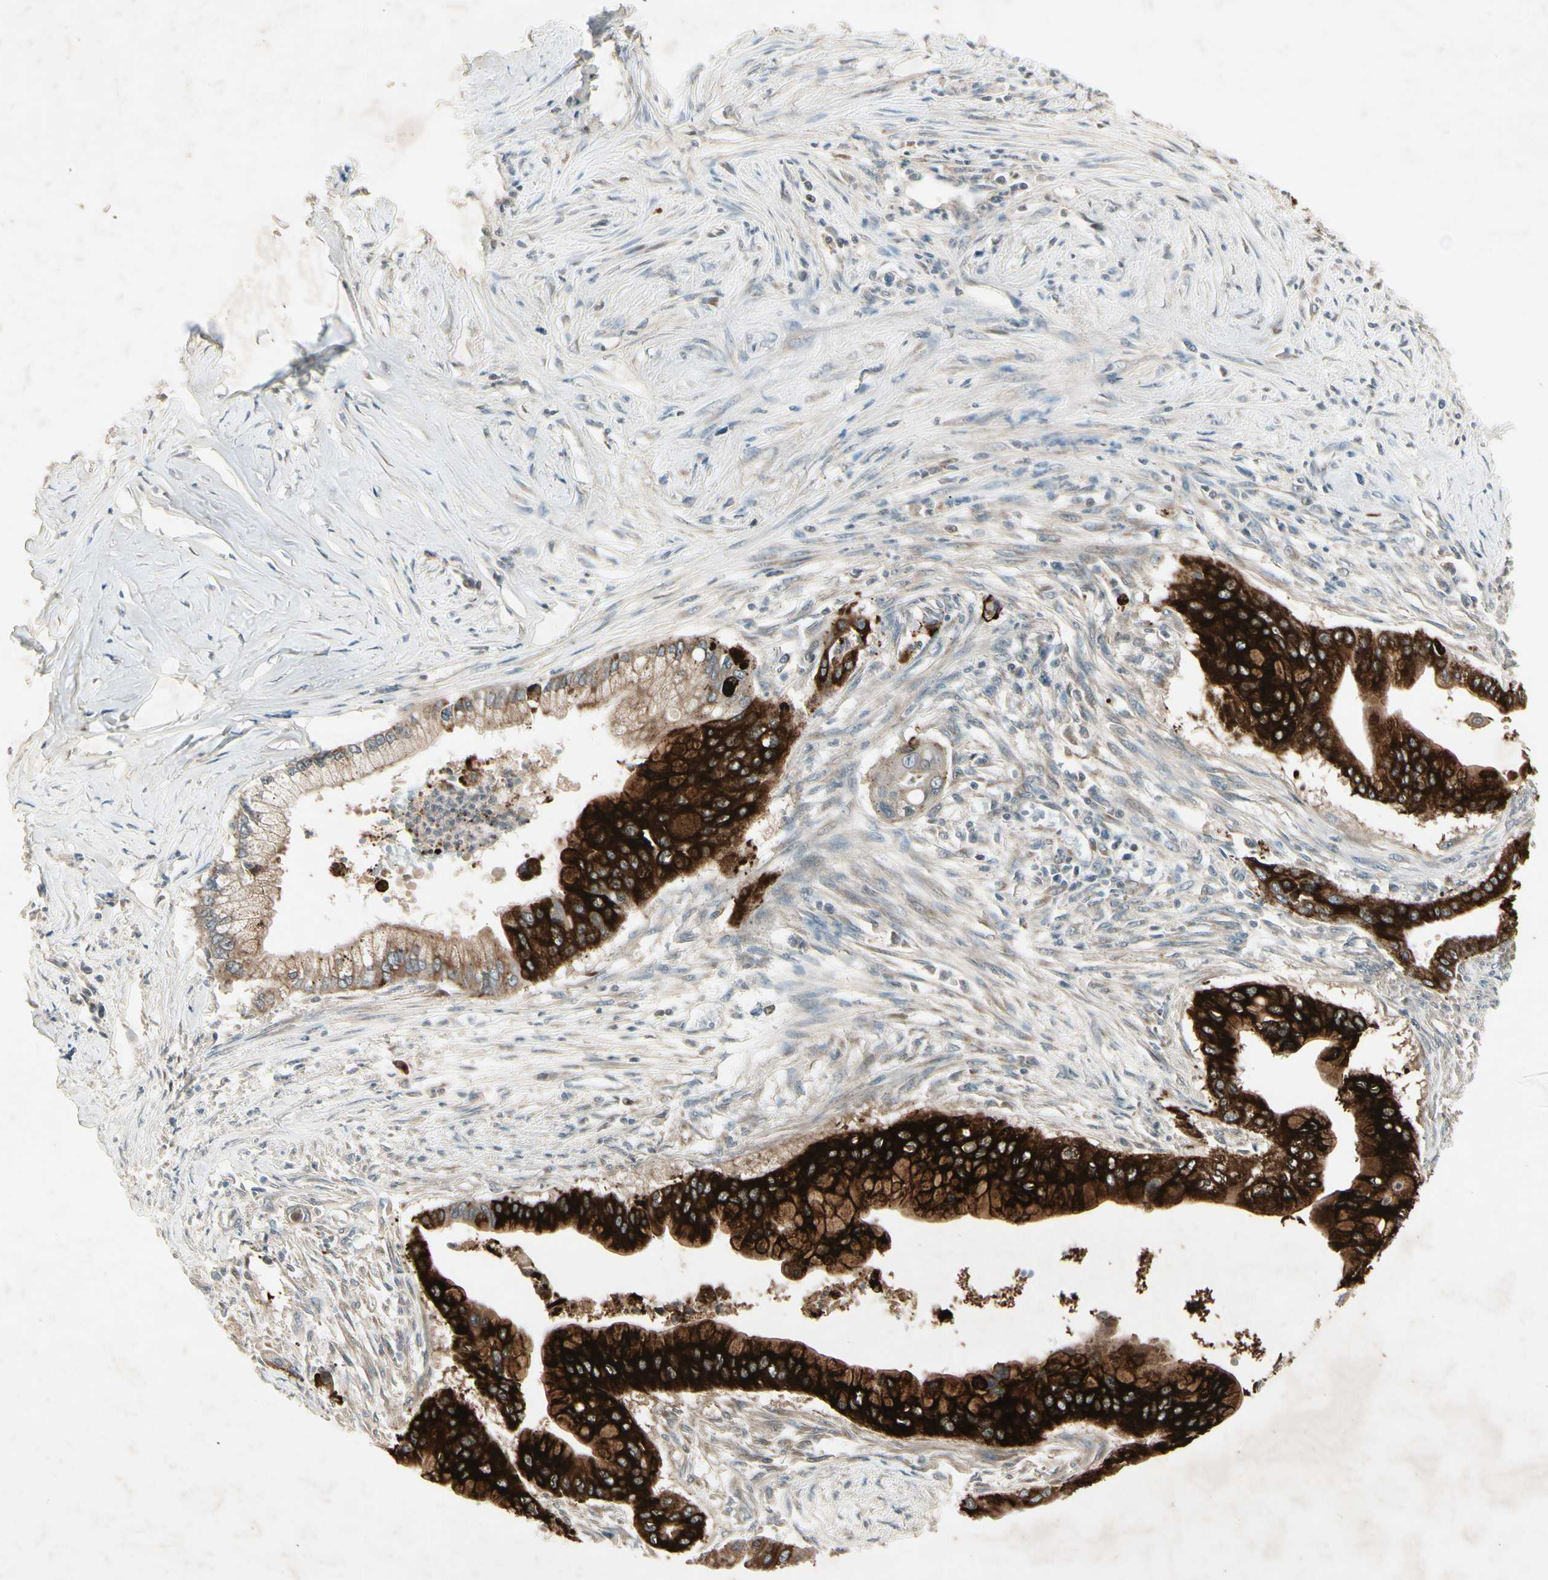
{"staining": {"intensity": "strong", "quantity": ">75%", "location": "cytoplasmic/membranous"}, "tissue": "pancreatic cancer", "cell_type": "Tumor cells", "image_type": "cancer", "snomed": [{"axis": "morphology", "description": "Adenocarcinoma, NOS"}, {"axis": "topography", "description": "Pancreas"}], "caption": "Pancreatic cancer was stained to show a protein in brown. There is high levels of strong cytoplasmic/membranous expression in about >75% of tumor cells.", "gene": "FHDC1", "patient": {"sex": "male", "age": 59}}